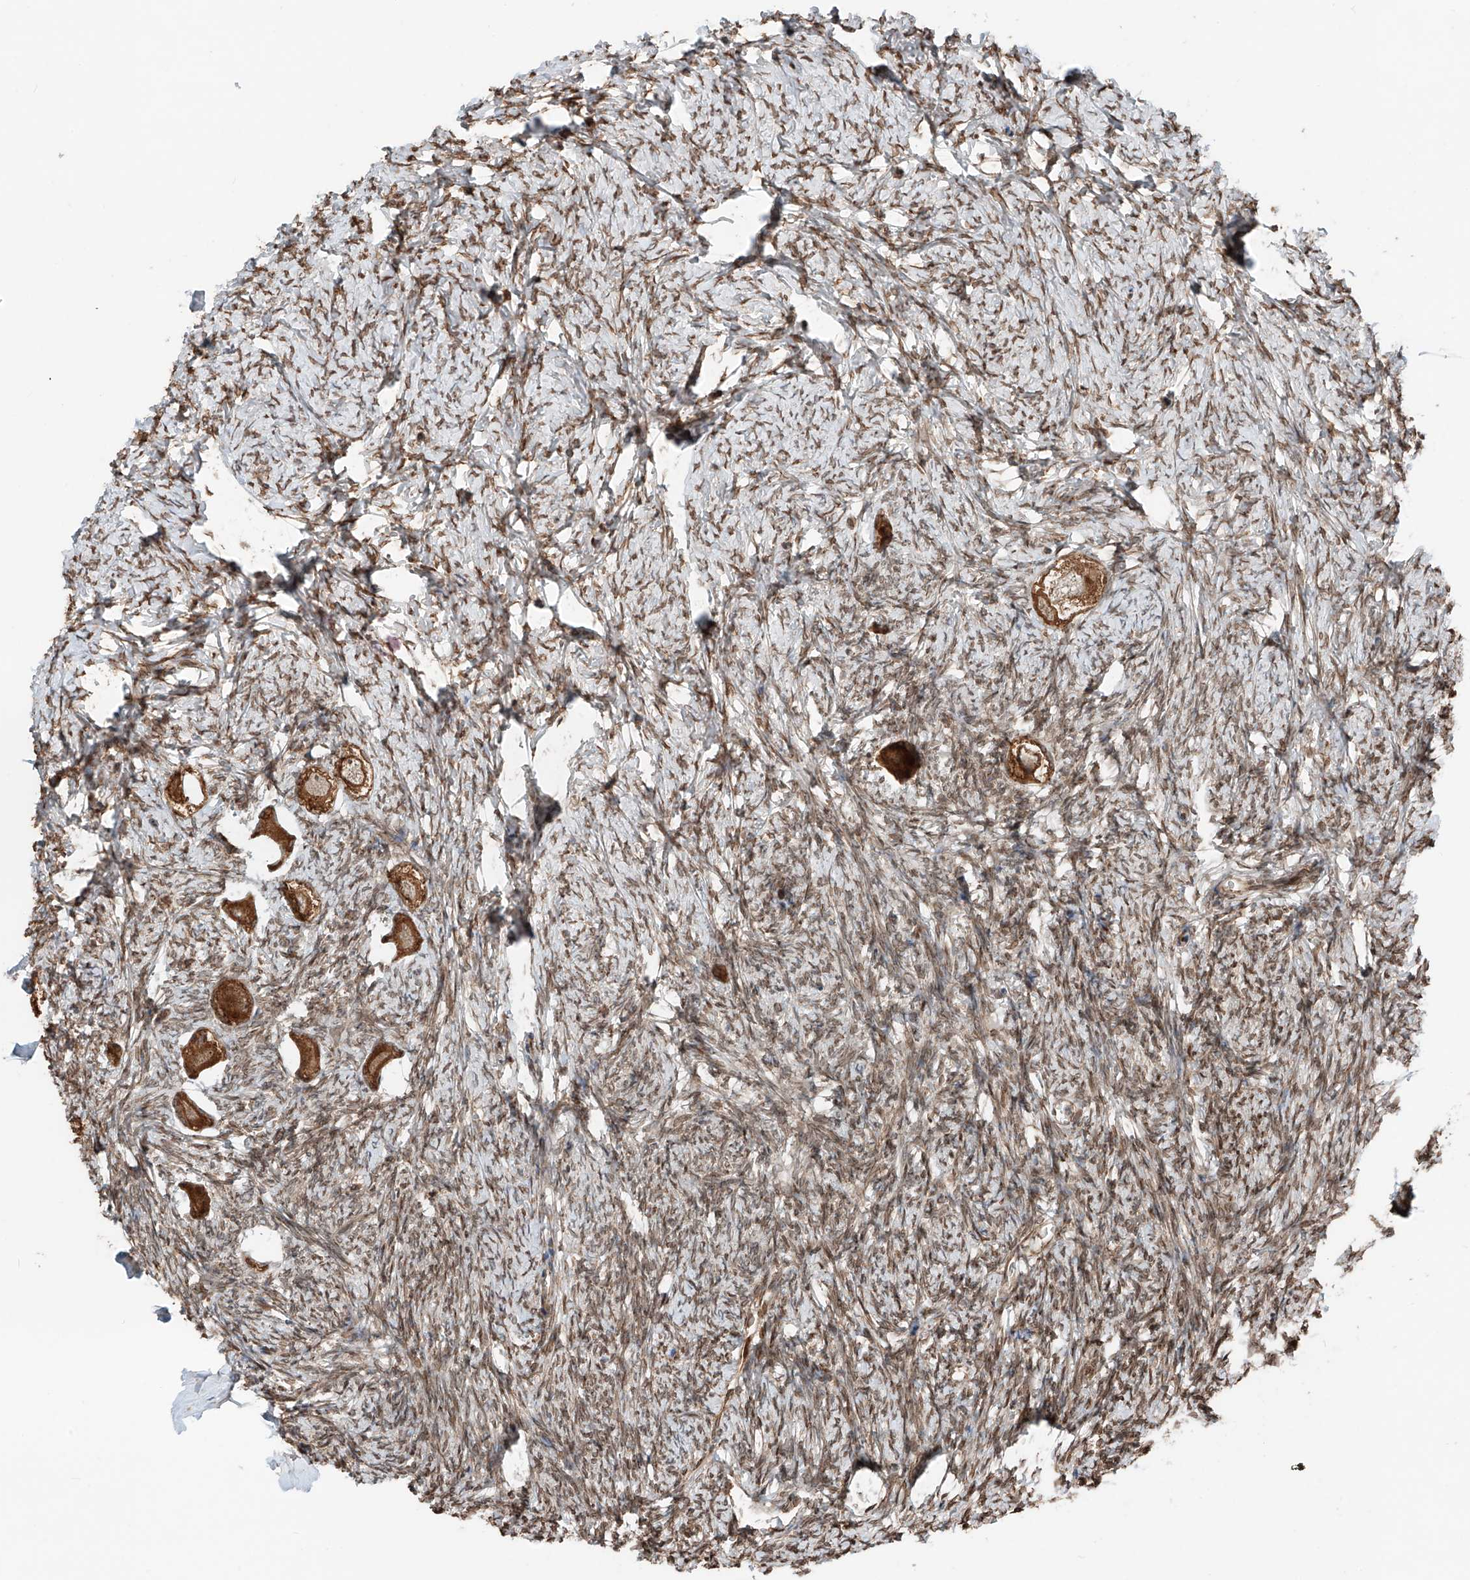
{"staining": {"intensity": "strong", "quantity": ">75%", "location": "cytoplasmic/membranous"}, "tissue": "ovary", "cell_type": "Follicle cells", "image_type": "normal", "snomed": [{"axis": "morphology", "description": "Normal tissue, NOS"}, {"axis": "topography", "description": "Ovary"}], "caption": "Immunohistochemistry histopathology image of unremarkable ovary: ovary stained using immunohistochemistry (IHC) reveals high levels of strong protein expression localized specifically in the cytoplasmic/membranous of follicle cells, appearing as a cytoplasmic/membranous brown color.", "gene": "CEP162", "patient": {"sex": "female", "age": 27}}